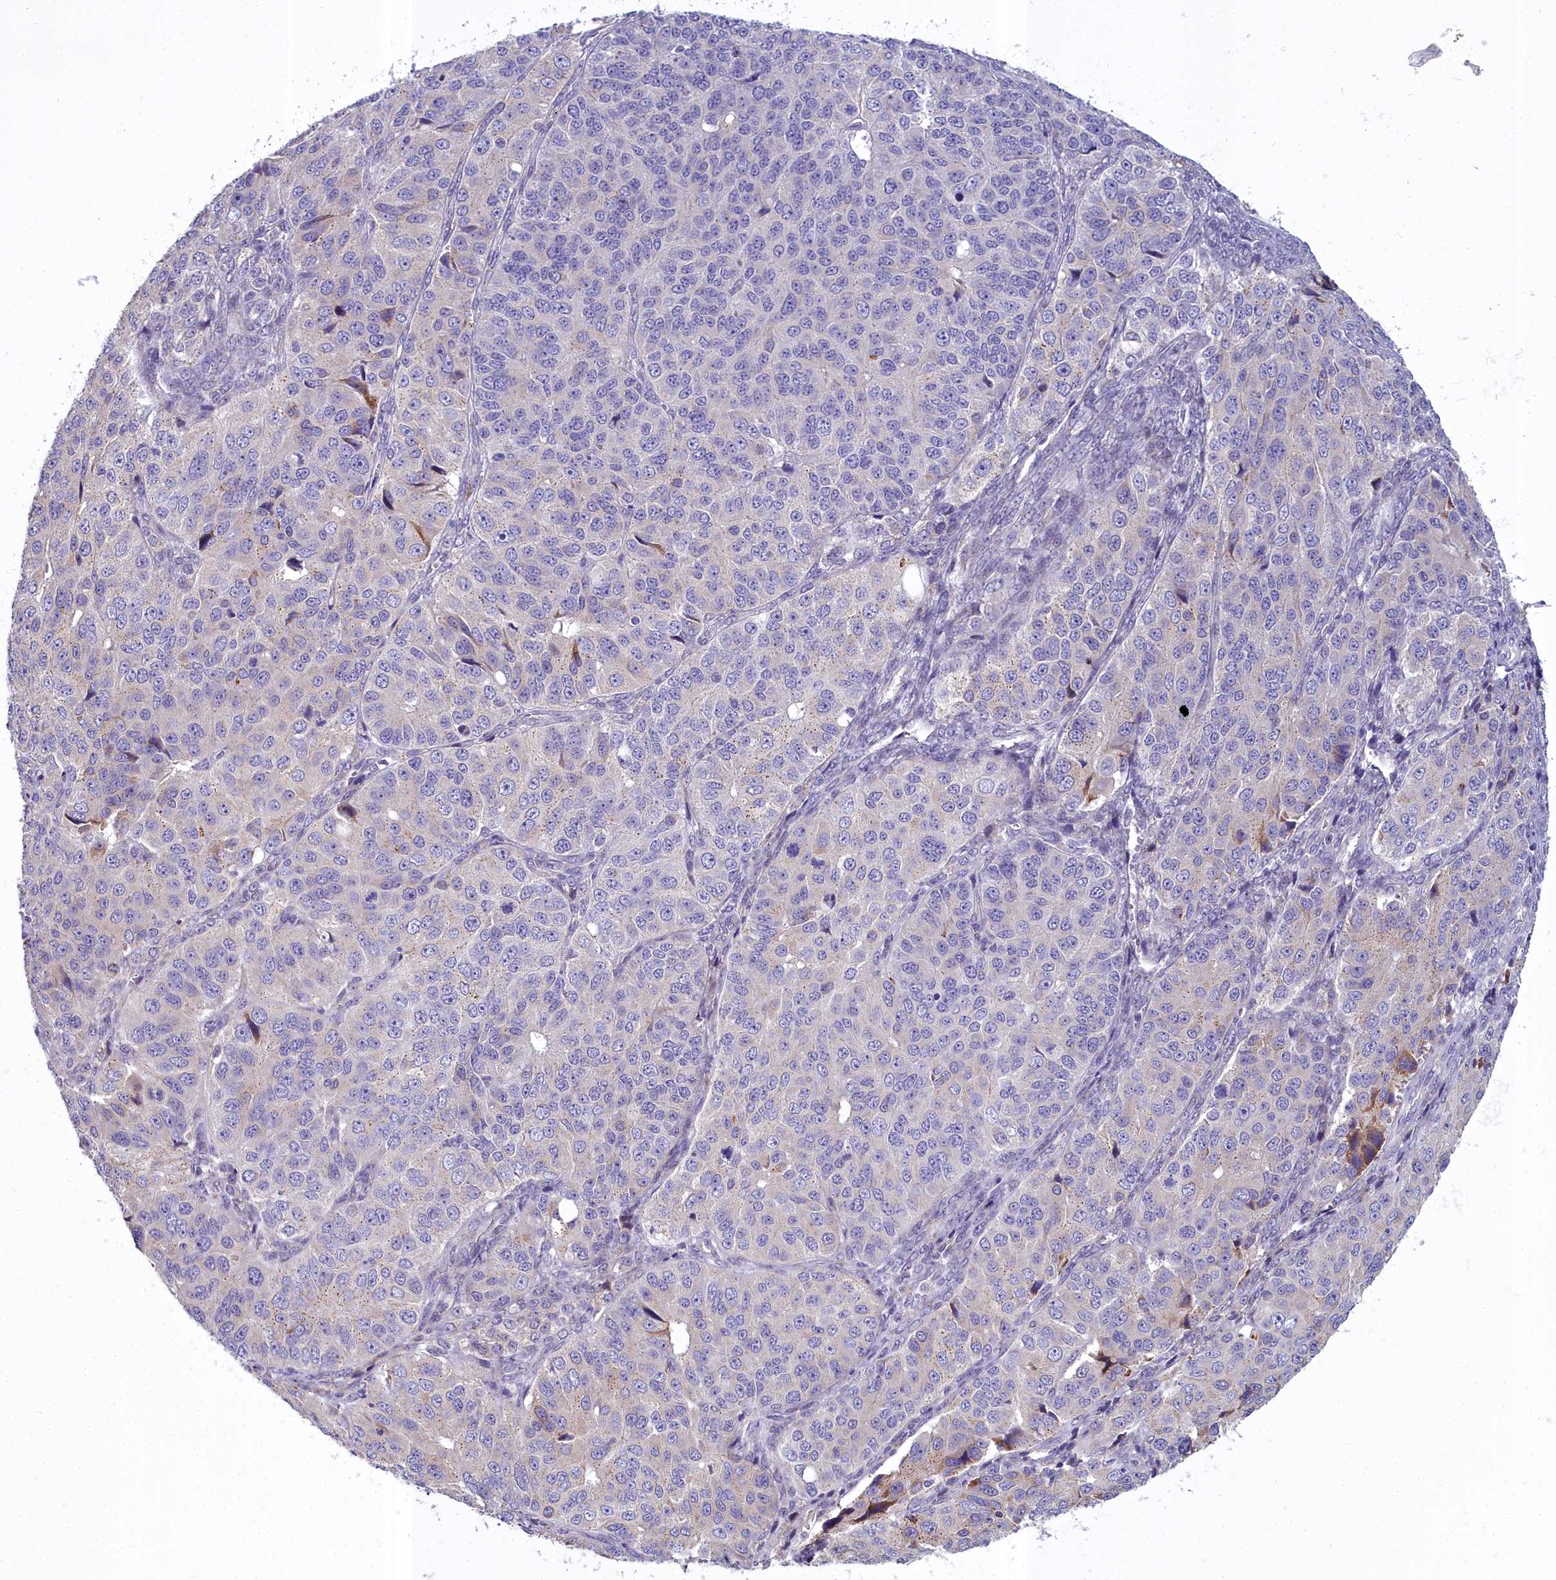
{"staining": {"intensity": "negative", "quantity": "none", "location": "none"}, "tissue": "ovarian cancer", "cell_type": "Tumor cells", "image_type": "cancer", "snomed": [{"axis": "morphology", "description": "Carcinoma, endometroid"}, {"axis": "topography", "description": "Ovary"}], "caption": "Endometroid carcinoma (ovarian) stained for a protein using IHC exhibits no staining tumor cells.", "gene": "WDPCP", "patient": {"sex": "female", "age": 51}}